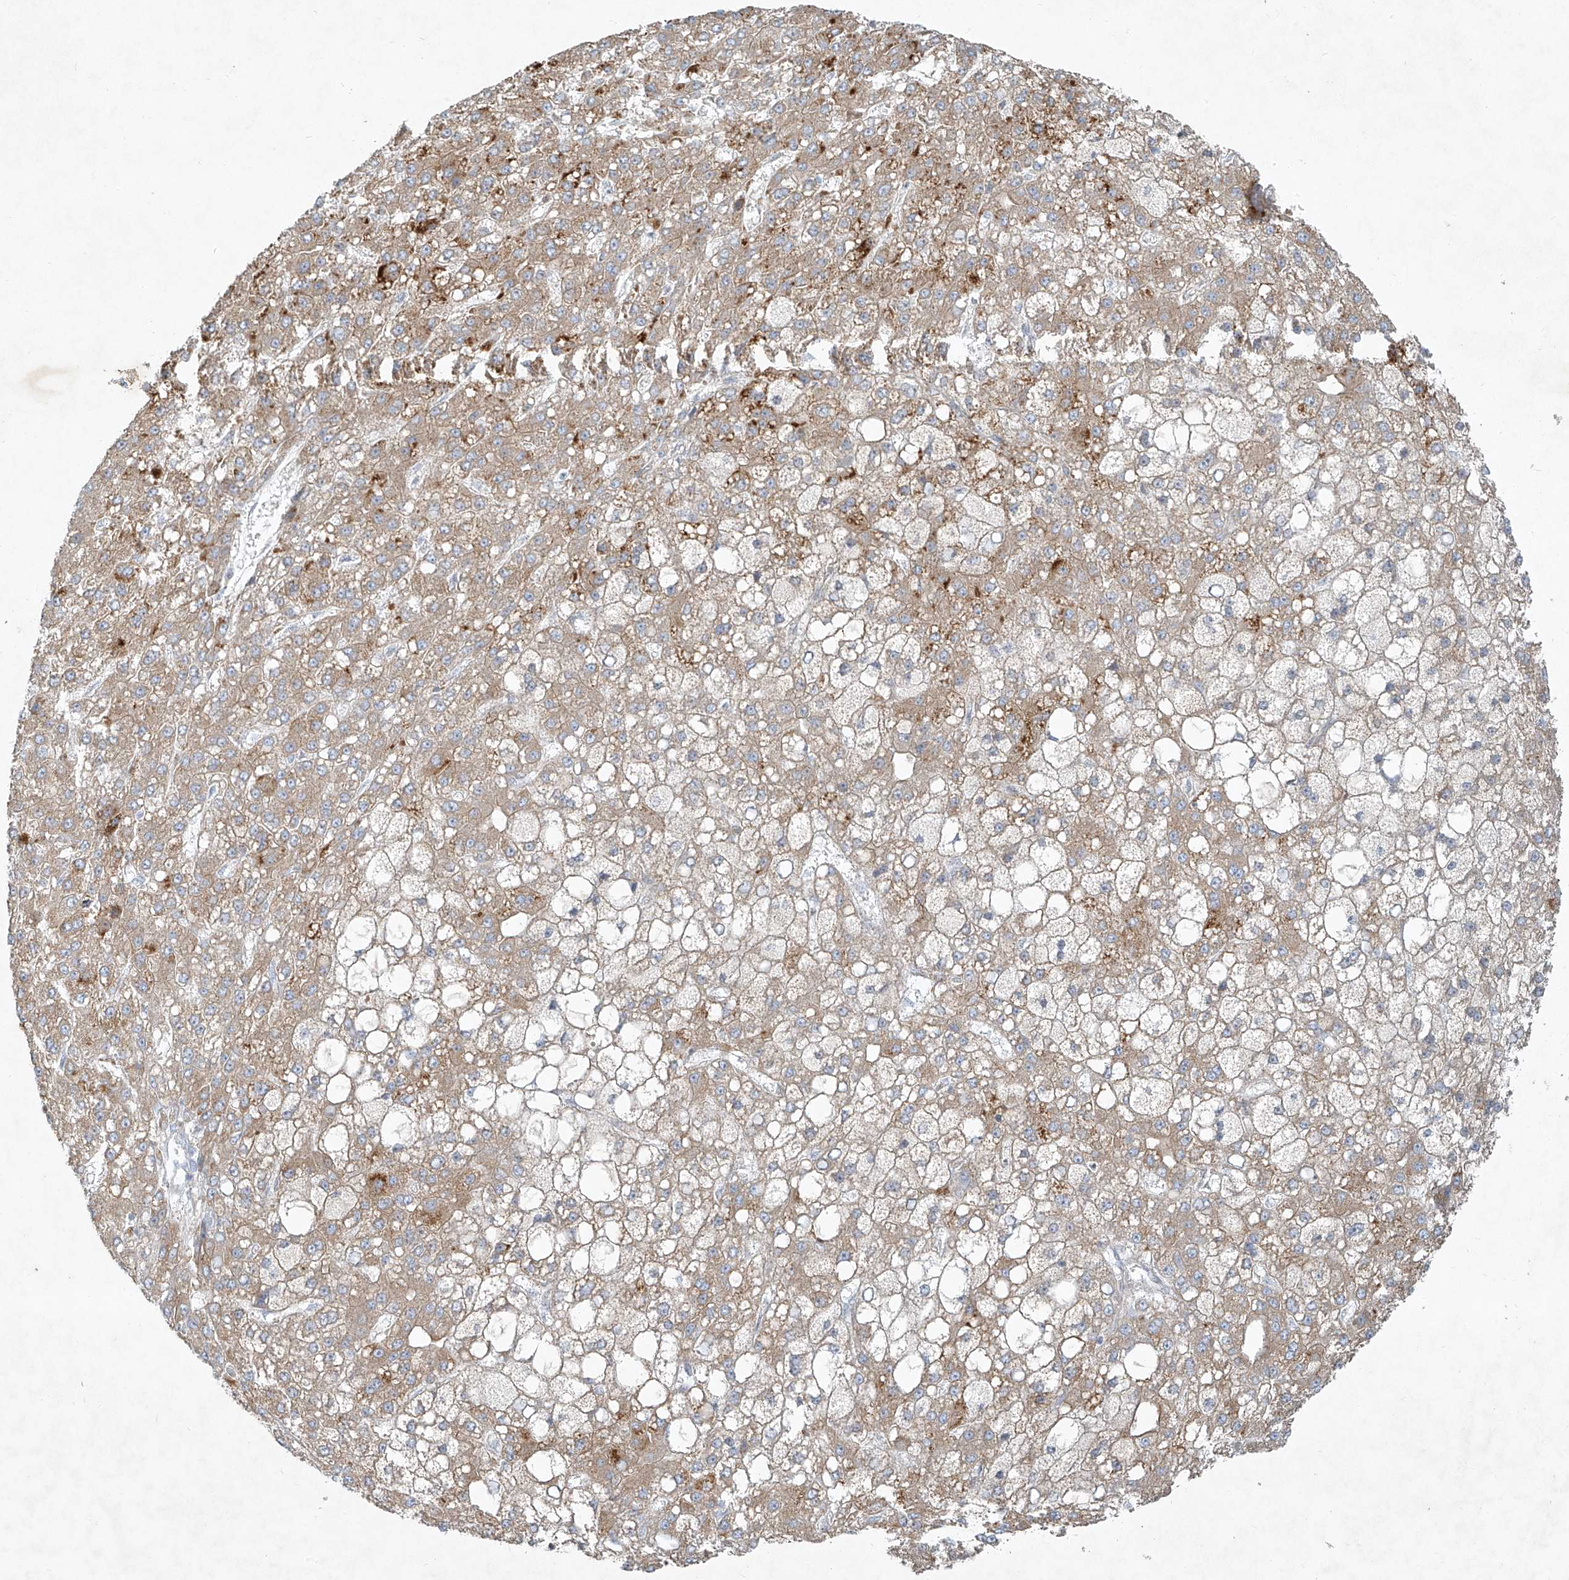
{"staining": {"intensity": "moderate", "quantity": ">75%", "location": "cytoplasmic/membranous"}, "tissue": "liver cancer", "cell_type": "Tumor cells", "image_type": "cancer", "snomed": [{"axis": "morphology", "description": "Carcinoma, Hepatocellular, NOS"}, {"axis": "topography", "description": "Liver"}], "caption": "Immunohistochemical staining of human liver hepatocellular carcinoma reveals medium levels of moderate cytoplasmic/membranous positivity in about >75% of tumor cells.", "gene": "TUBE1", "patient": {"sex": "male", "age": 67}}